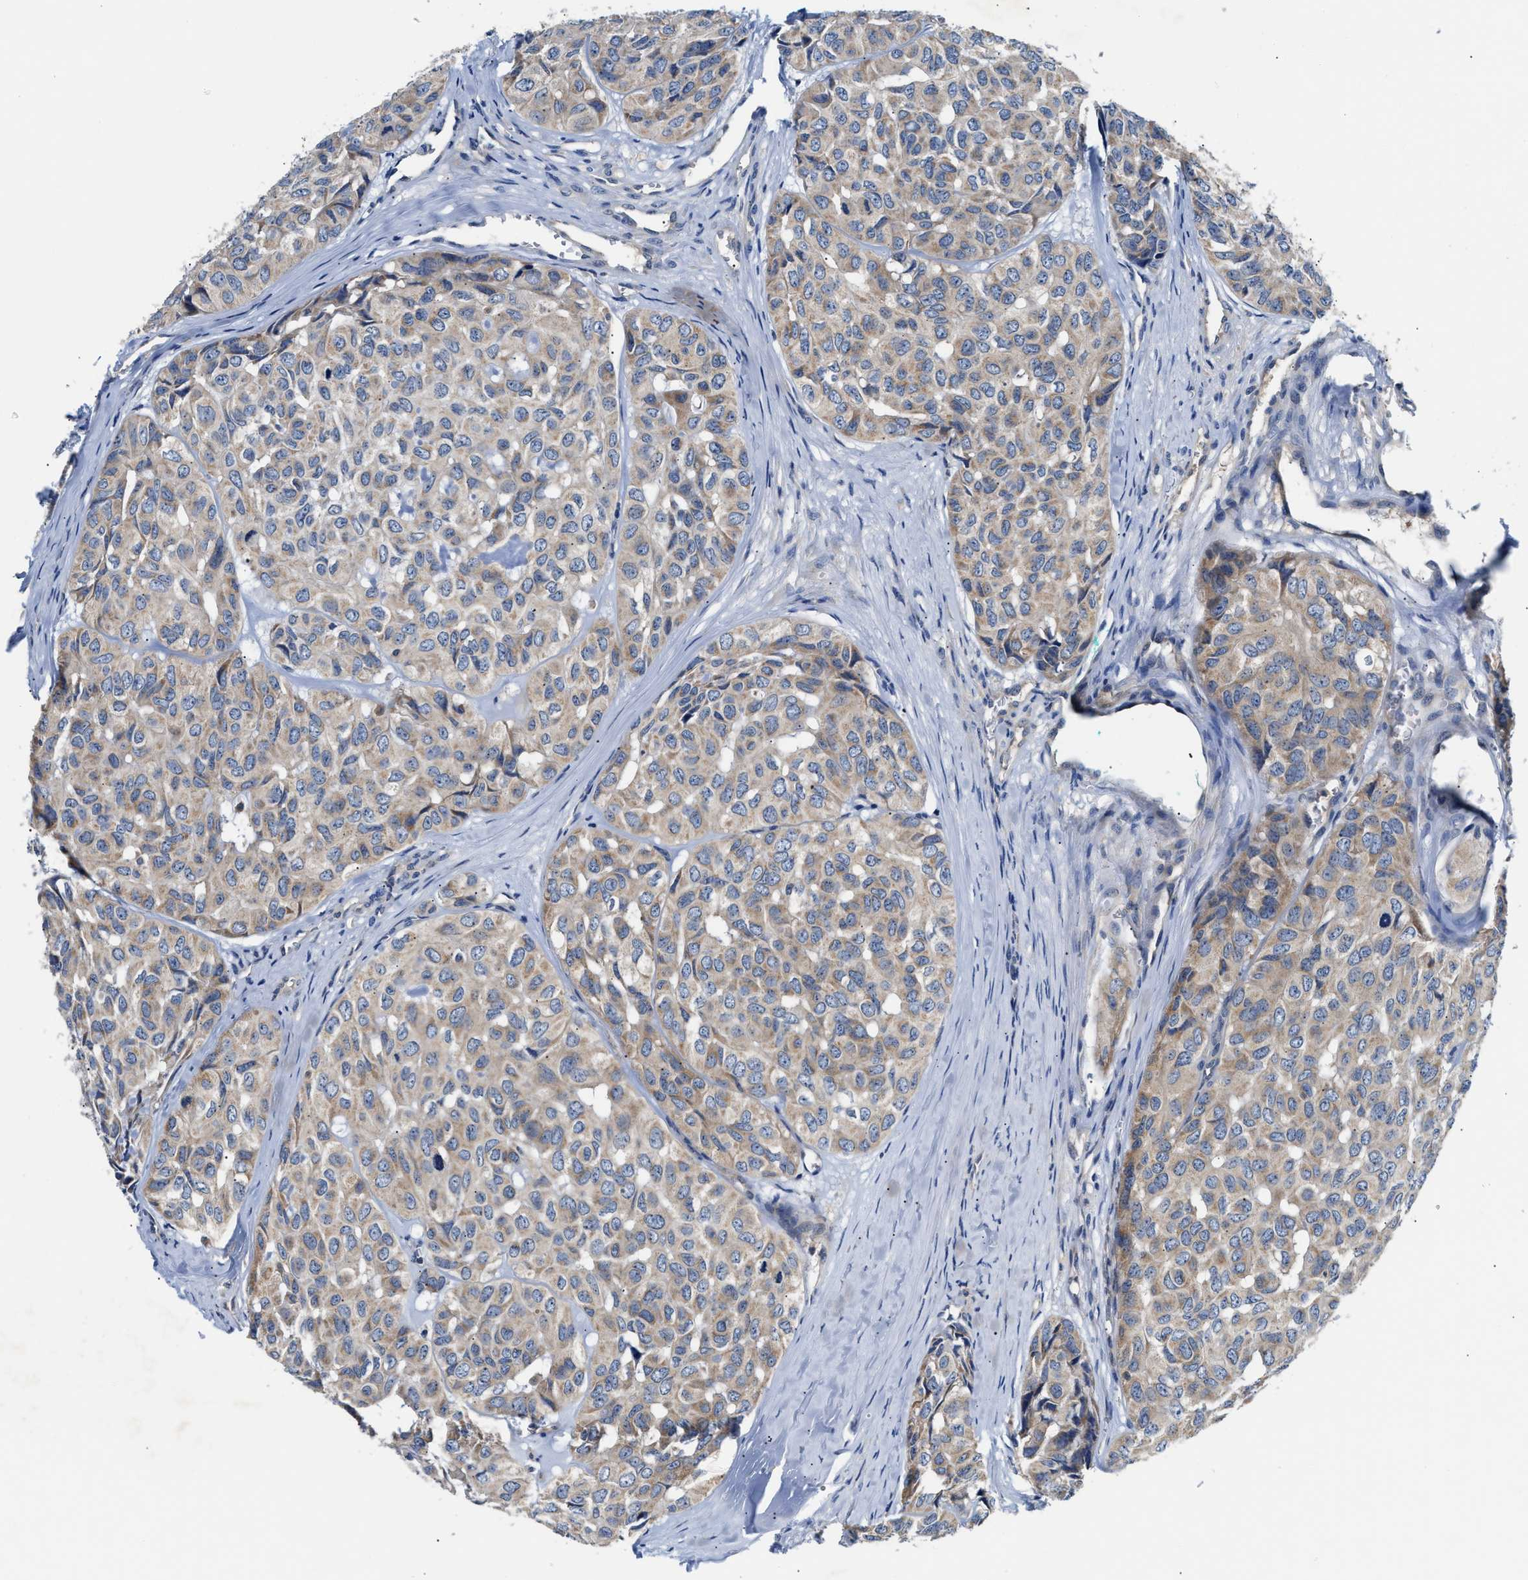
{"staining": {"intensity": "weak", "quantity": "<25%", "location": "cytoplasmic/membranous"}, "tissue": "head and neck cancer", "cell_type": "Tumor cells", "image_type": "cancer", "snomed": [{"axis": "morphology", "description": "Adenocarcinoma, NOS"}, {"axis": "topography", "description": "Salivary gland, NOS"}, {"axis": "topography", "description": "Head-Neck"}], "caption": "Tumor cells show no significant protein positivity in head and neck adenocarcinoma.", "gene": "FAM185A", "patient": {"sex": "female", "age": 76}}